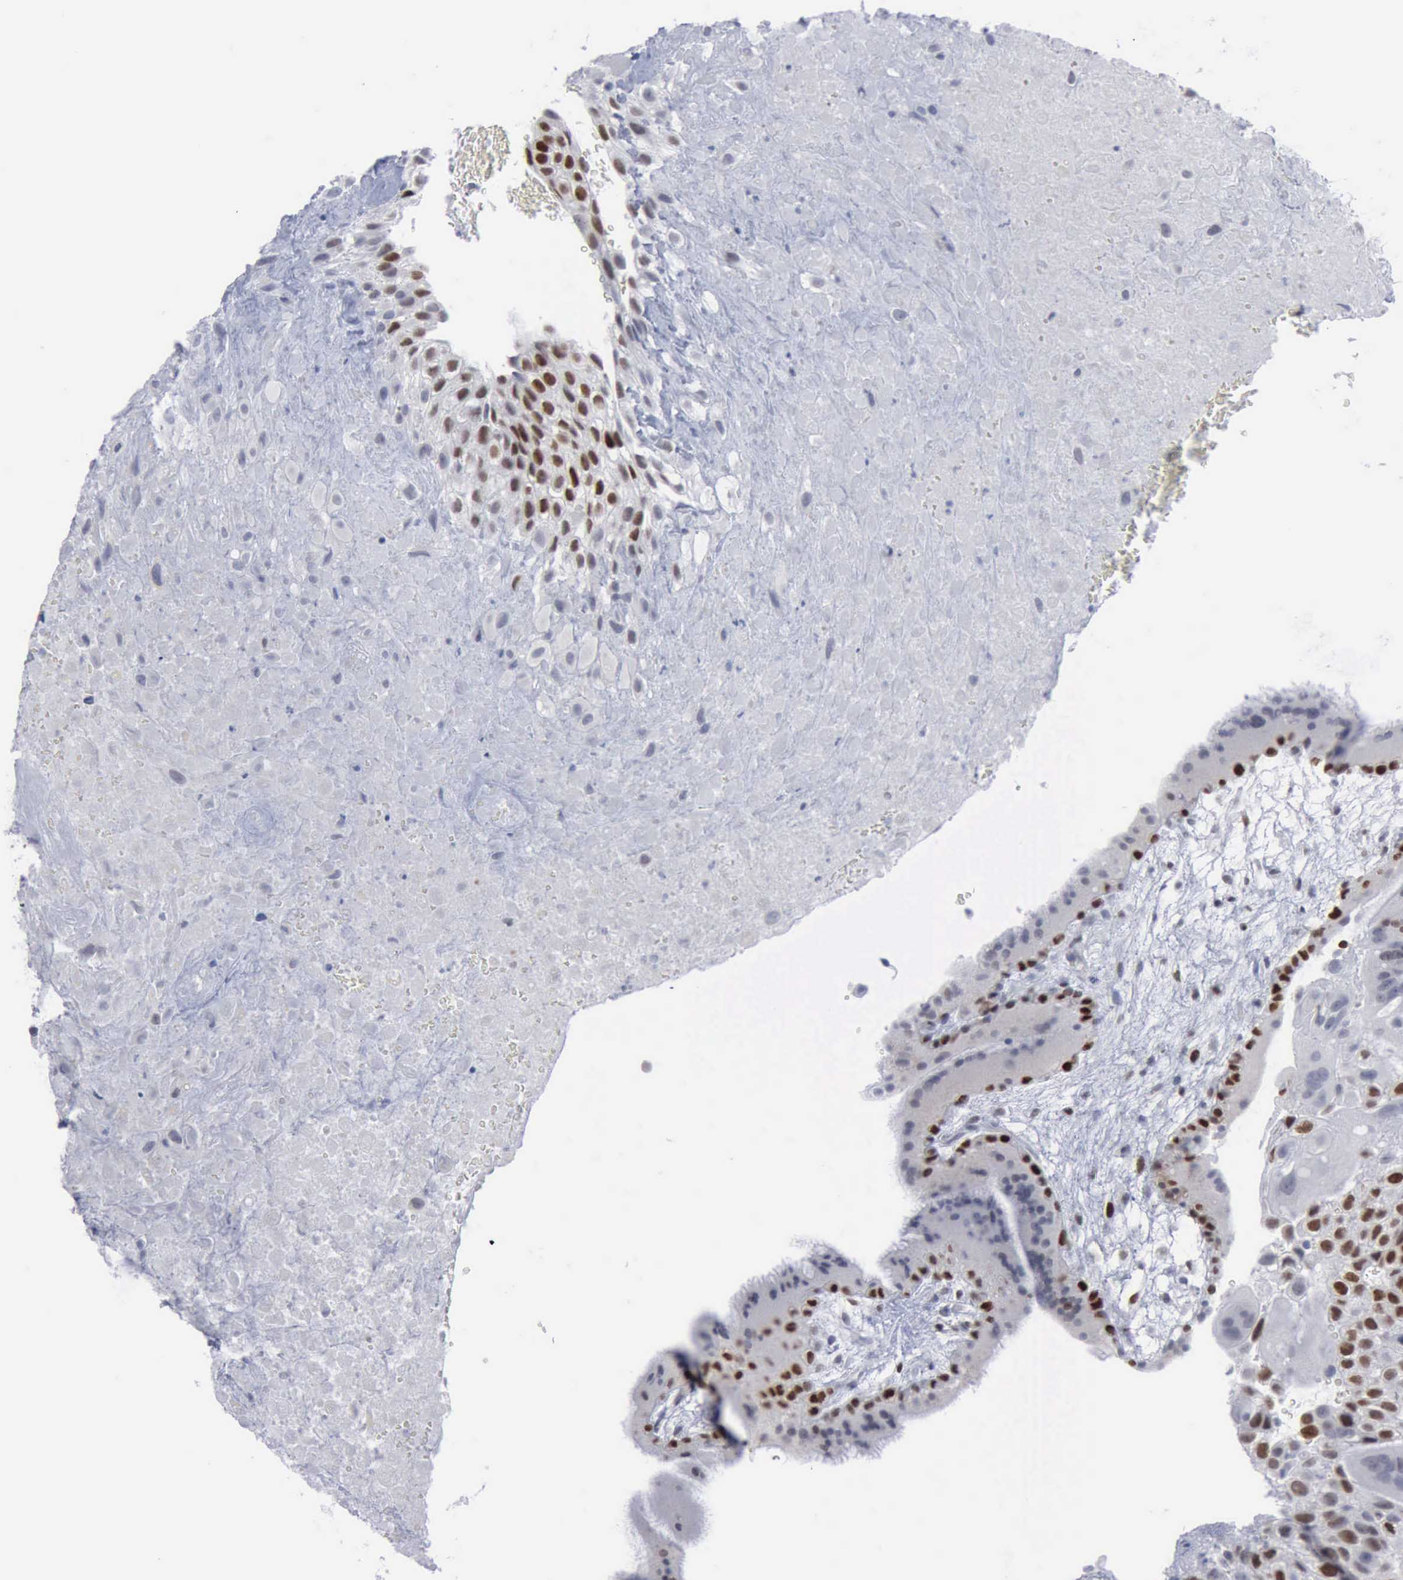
{"staining": {"intensity": "strong", "quantity": "25%-75%", "location": "nuclear"}, "tissue": "placenta", "cell_type": "Decidual cells", "image_type": "normal", "snomed": [{"axis": "morphology", "description": "Normal tissue, NOS"}, {"axis": "topography", "description": "Placenta"}], "caption": "About 25%-75% of decidual cells in benign placenta demonstrate strong nuclear protein expression as visualized by brown immunohistochemical staining.", "gene": "MCM5", "patient": {"sex": "female", "age": 19}}